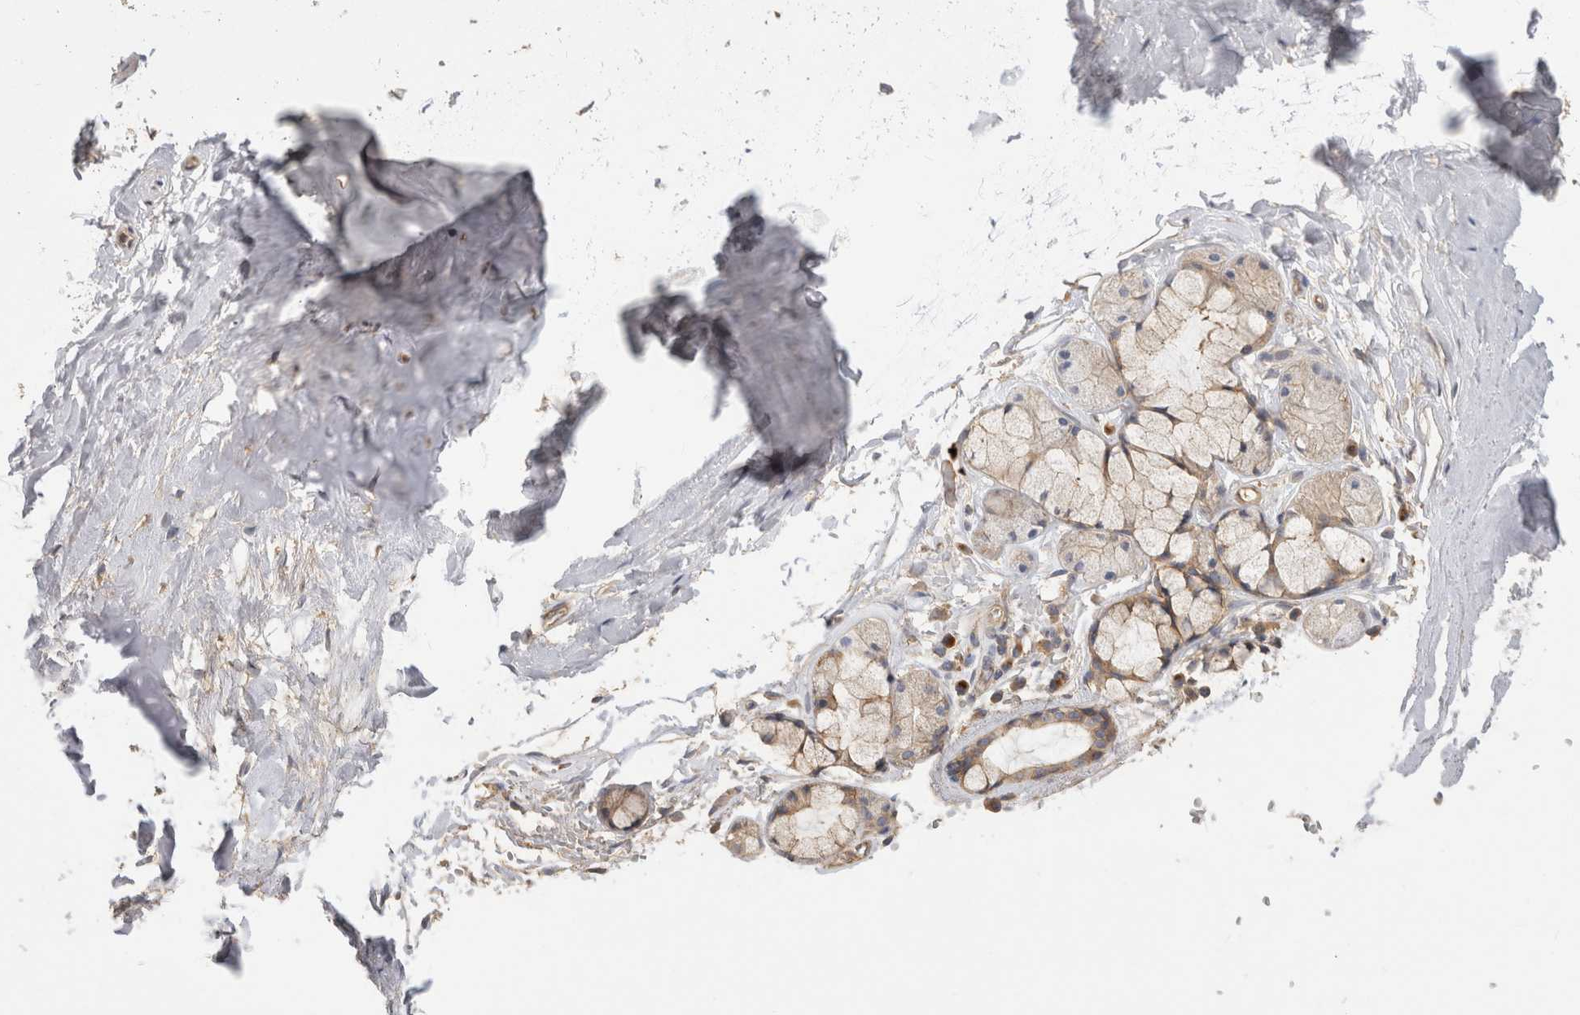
{"staining": {"intensity": "moderate", "quantity": "25%-75%", "location": "cytoplasmic/membranous"}, "tissue": "adipose tissue", "cell_type": "Adipocytes", "image_type": "normal", "snomed": [{"axis": "morphology", "description": "Normal tissue, NOS"}, {"axis": "topography", "description": "Cartilage tissue"}, {"axis": "topography", "description": "Bronchus"}], "caption": "Adipose tissue was stained to show a protein in brown. There is medium levels of moderate cytoplasmic/membranous positivity in approximately 25%-75% of adipocytes. Immunohistochemistry stains the protein in brown and the nuclei are stained blue.", "gene": "CHMP6", "patient": {"sex": "female", "age": 73}}